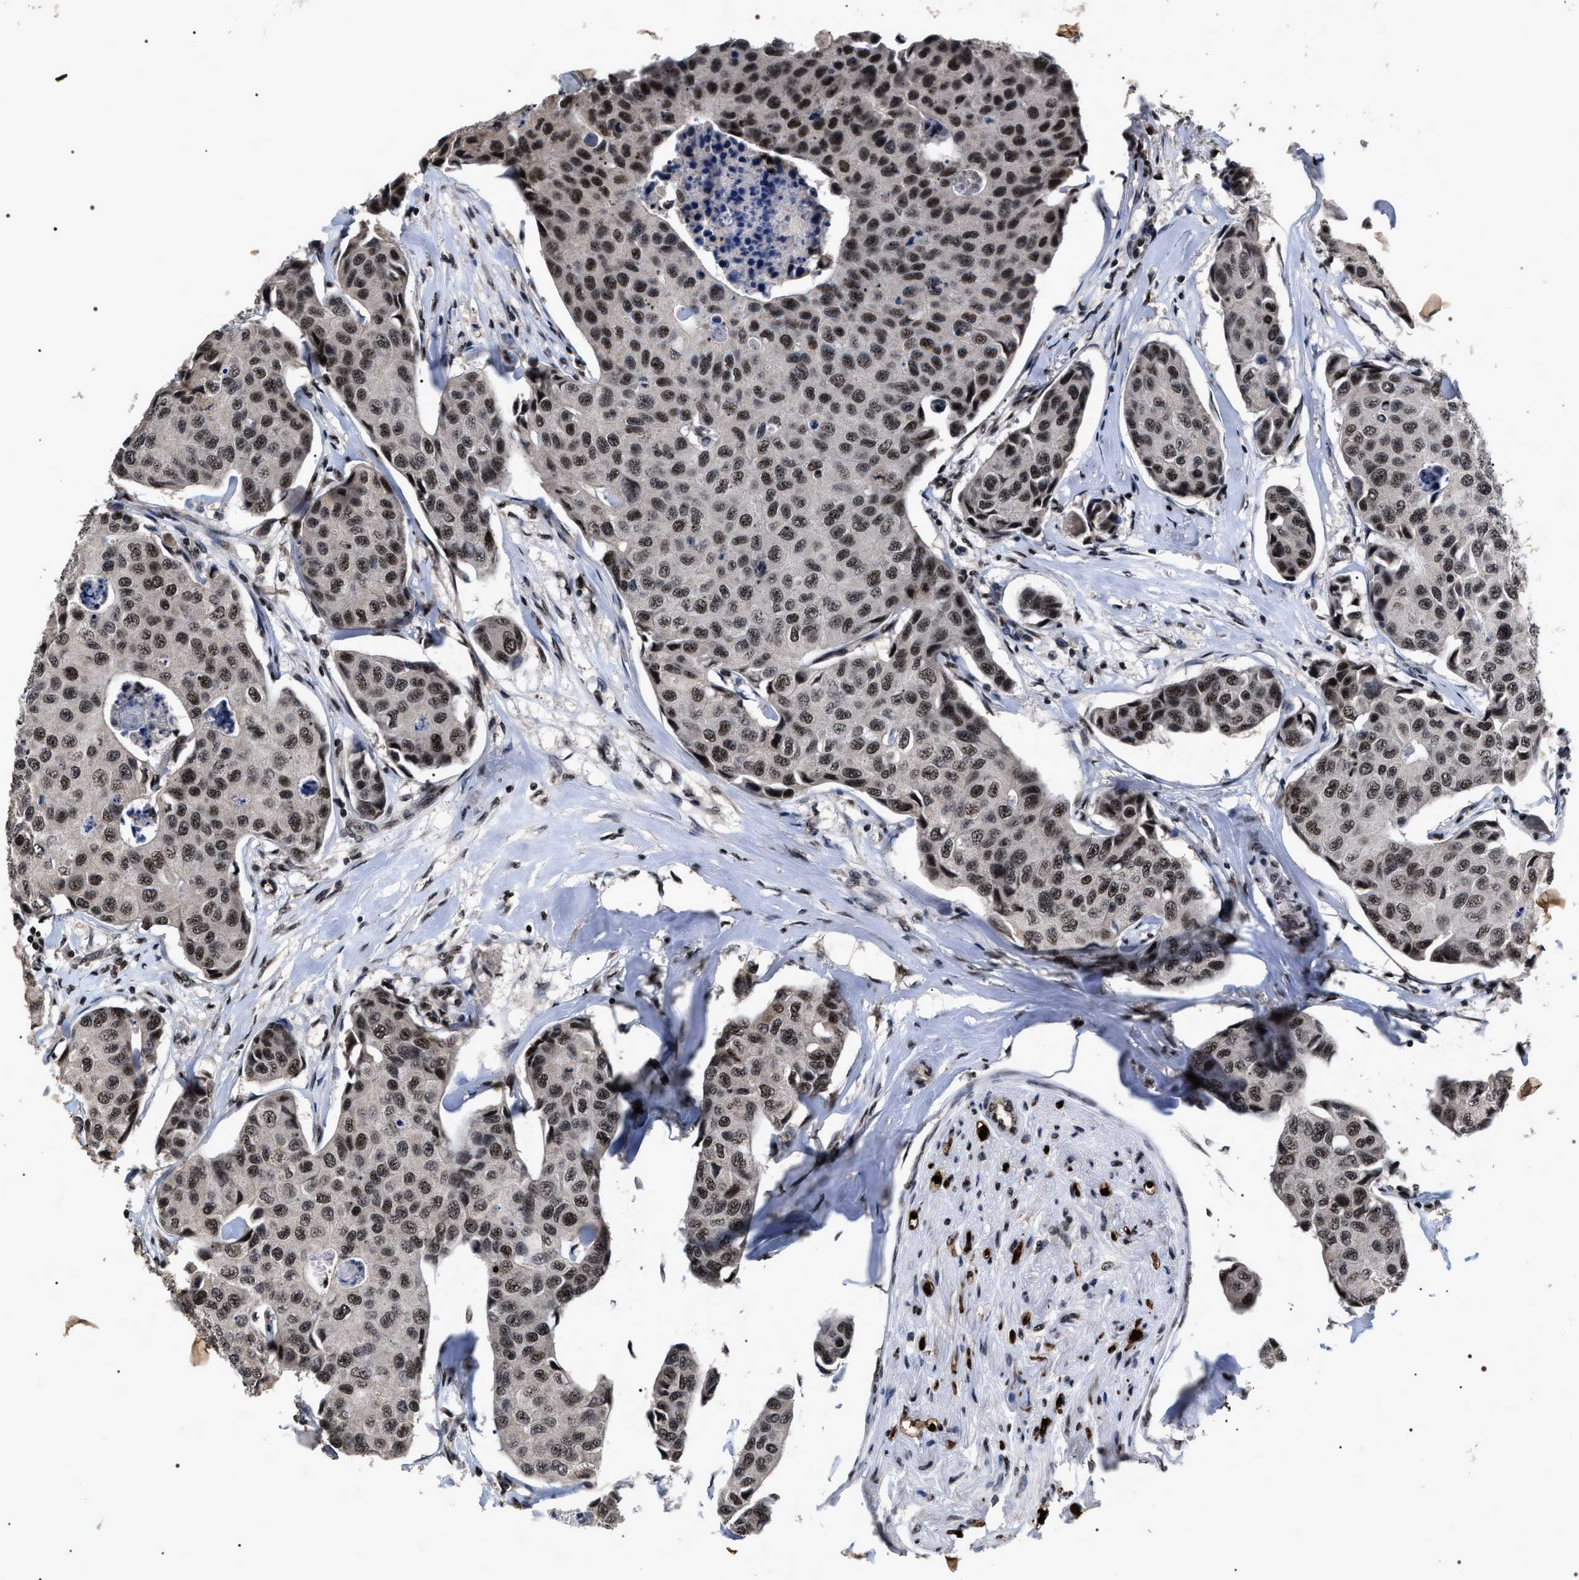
{"staining": {"intensity": "moderate", "quantity": ">75%", "location": "nuclear"}, "tissue": "breast cancer", "cell_type": "Tumor cells", "image_type": "cancer", "snomed": [{"axis": "morphology", "description": "Duct carcinoma"}, {"axis": "topography", "description": "Breast"}], "caption": "Tumor cells exhibit medium levels of moderate nuclear staining in approximately >75% of cells in human breast cancer.", "gene": "RRP1B", "patient": {"sex": "female", "age": 80}}